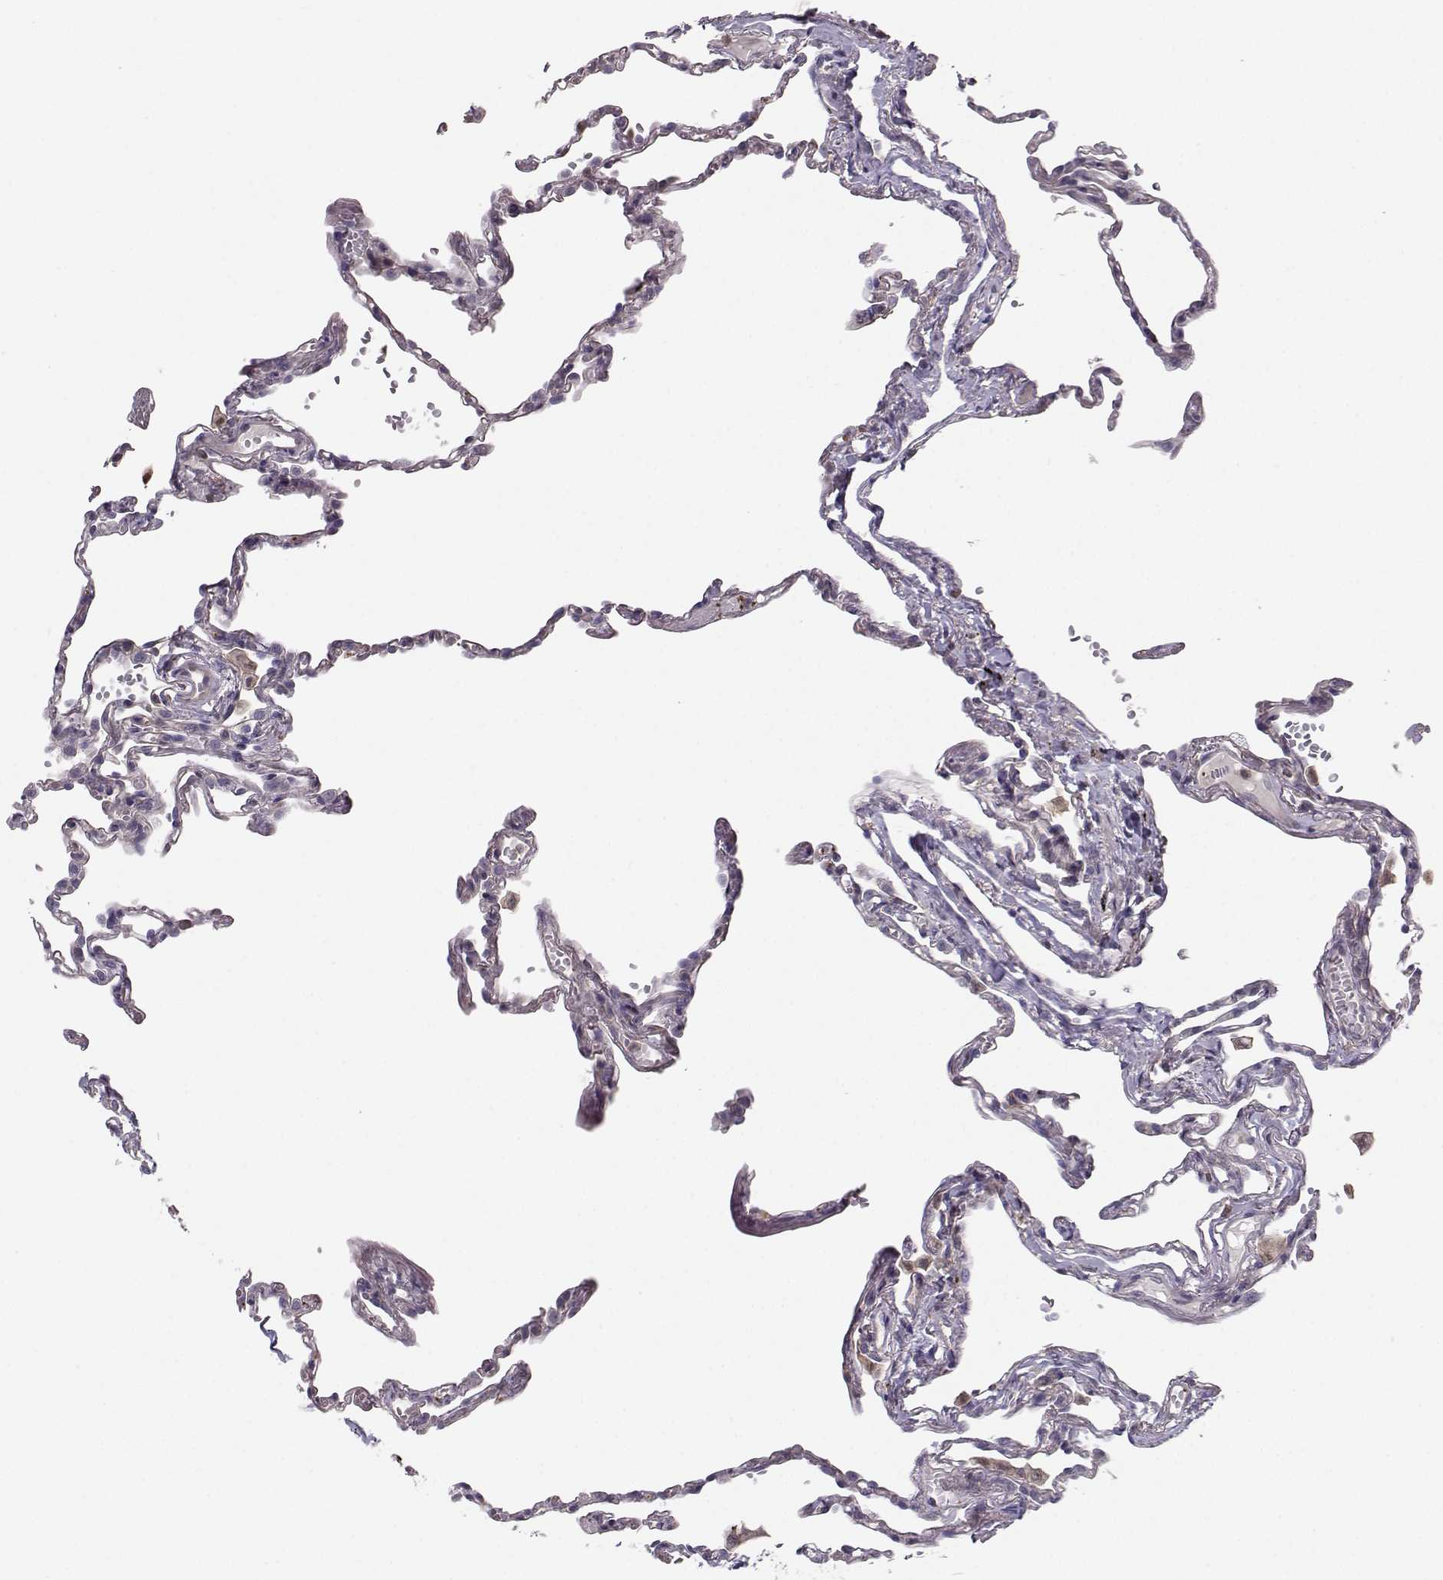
{"staining": {"intensity": "moderate", "quantity": "<25%", "location": "cytoplasmic/membranous"}, "tissue": "lung", "cell_type": "Alveolar cells", "image_type": "normal", "snomed": [{"axis": "morphology", "description": "Normal tissue, NOS"}, {"axis": "topography", "description": "Lung"}], "caption": "A low amount of moderate cytoplasmic/membranous positivity is present in about <25% of alveolar cells in unremarkable lung. (DAB (3,3'-diaminobenzidine) = brown stain, brightfield microscopy at high magnification).", "gene": "ASB16", "patient": {"sex": "male", "age": 78}}